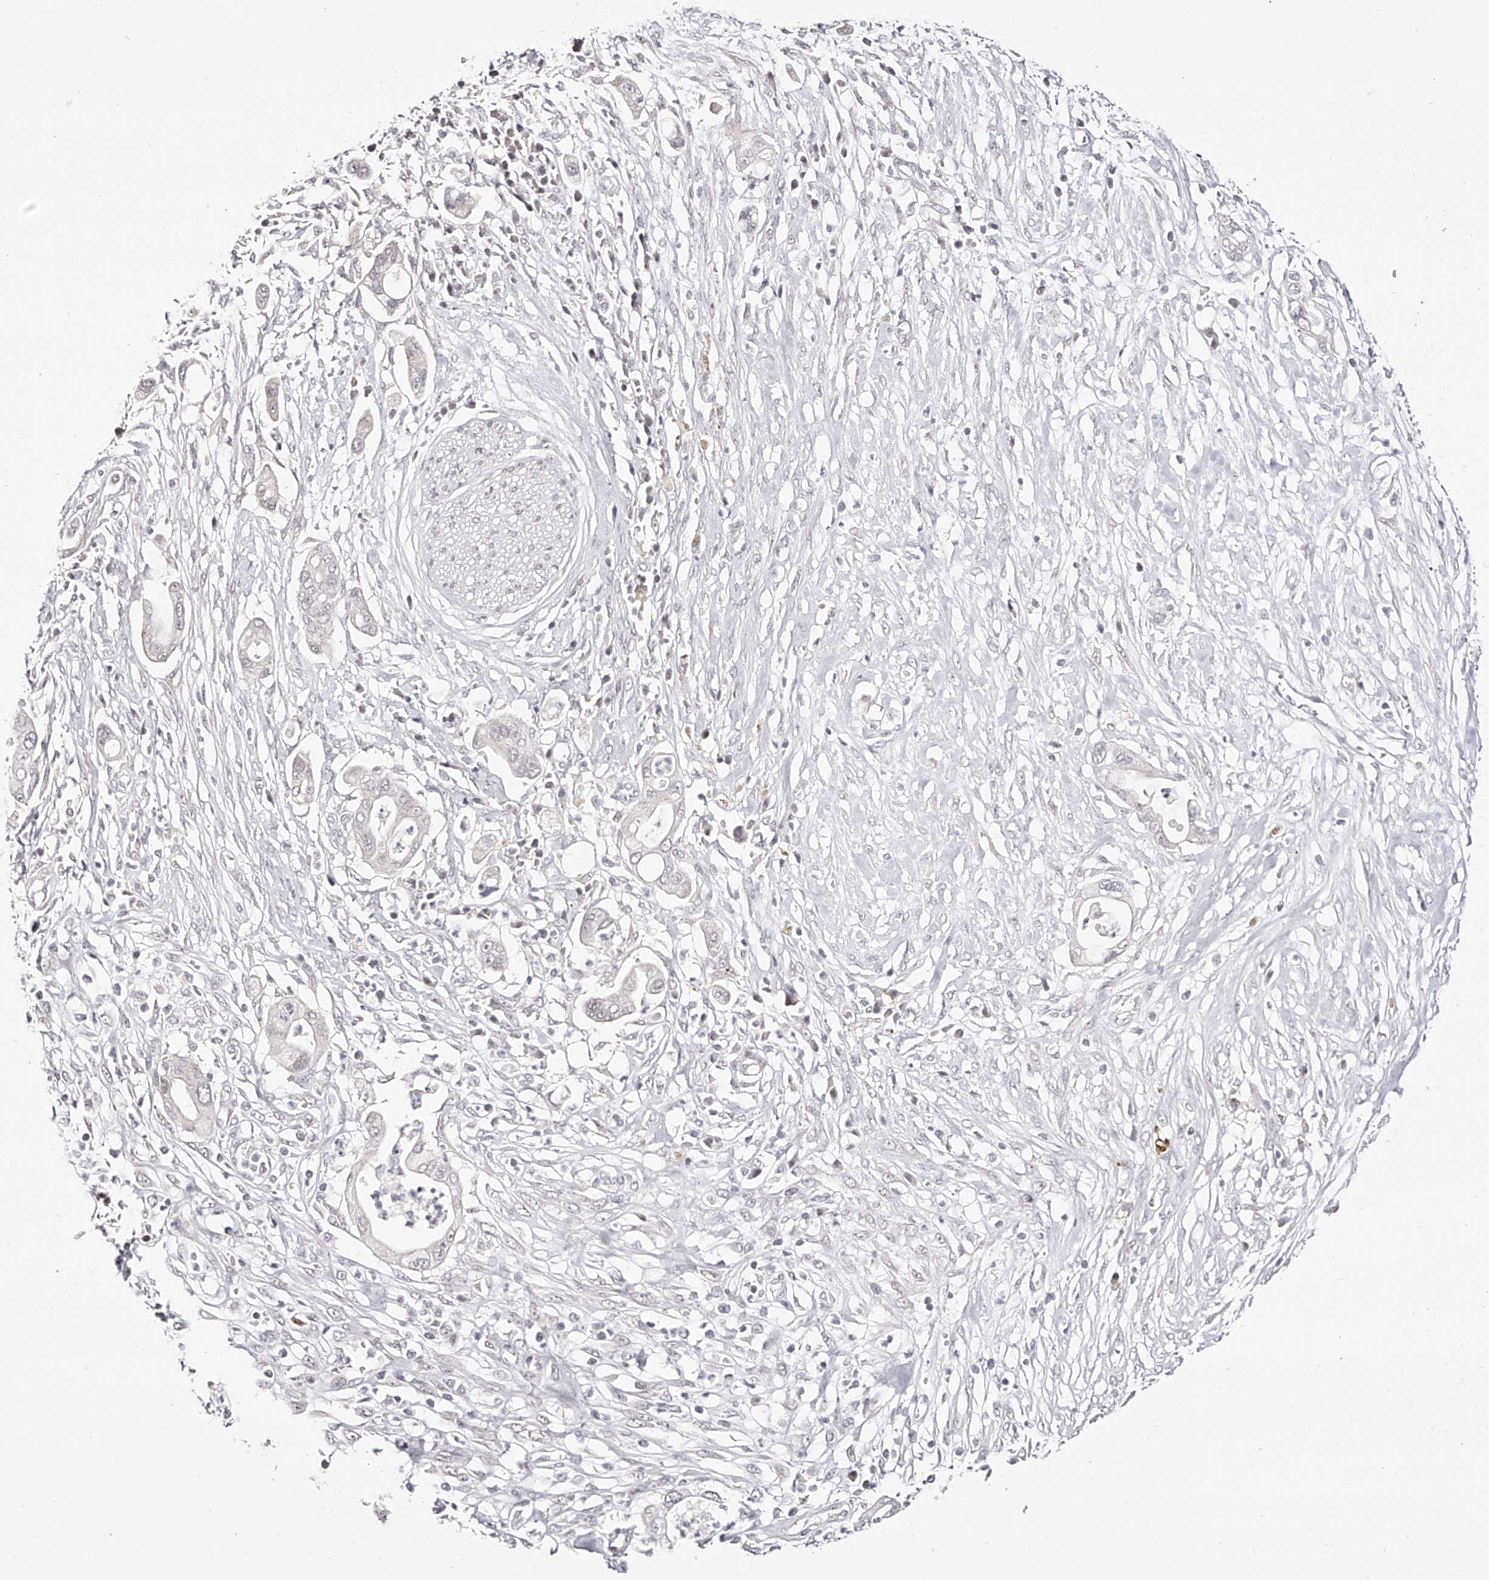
{"staining": {"intensity": "negative", "quantity": "none", "location": "none"}, "tissue": "pancreatic cancer", "cell_type": "Tumor cells", "image_type": "cancer", "snomed": [{"axis": "morphology", "description": "Adenocarcinoma, NOS"}, {"axis": "topography", "description": "Pancreas"}], "caption": "This image is of adenocarcinoma (pancreatic) stained with immunohistochemistry (IHC) to label a protein in brown with the nuclei are counter-stained blue. There is no positivity in tumor cells.", "gene": "USF3", "patient": {"sex": "male", "age": 68}}